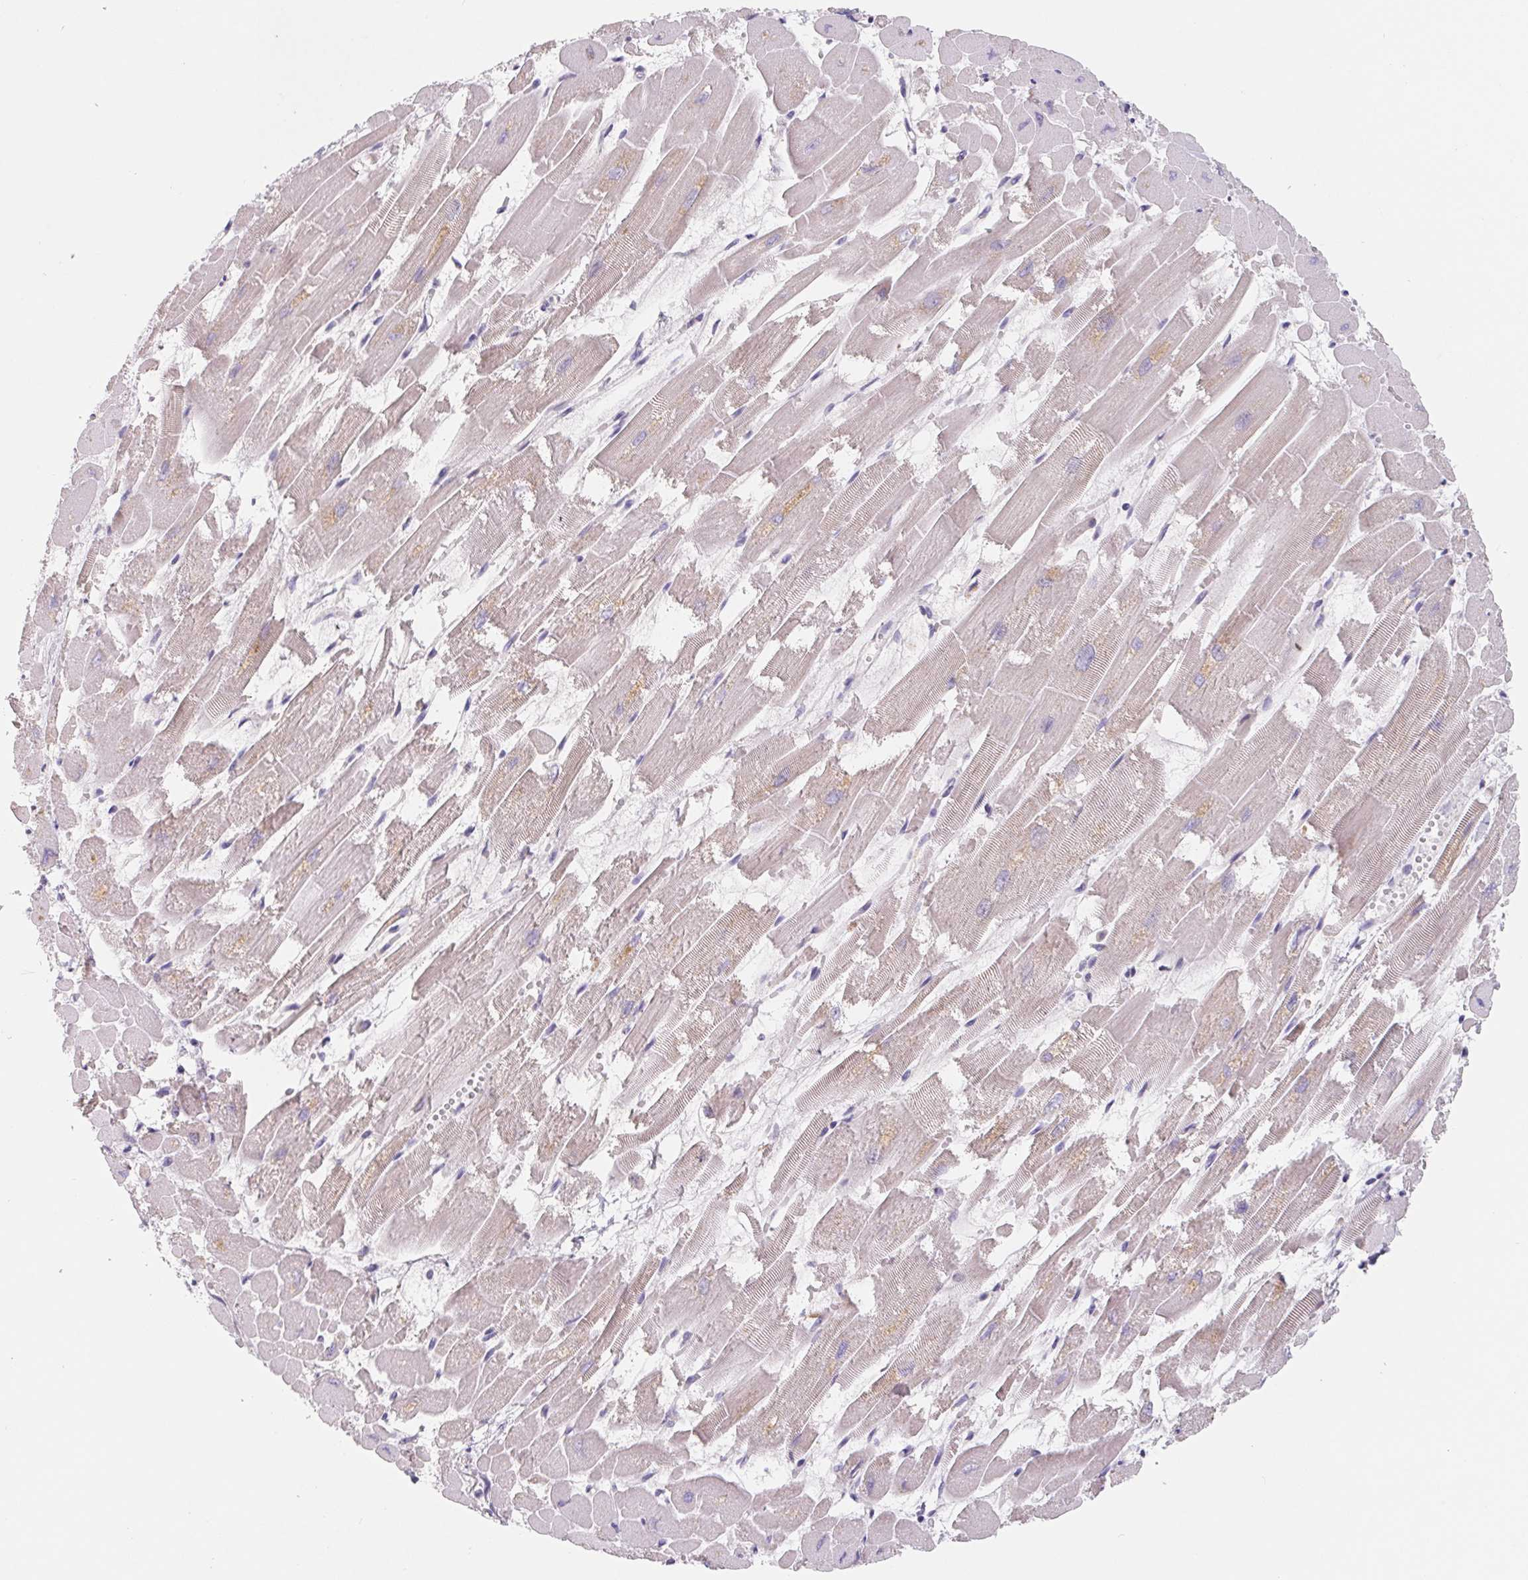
{"staining": {"intensity": "weak", "quantity": "<25%", "location": "cytoplasmic/membranous"}, "tissue": "heart muscle", "cell_type": "Cardiomyocytes", "image_type": "normal", "snomed": [{"axis": "morphology", "description": "Normal tissue, NOS"}, {"axis": "topography", "description": "Heart"}], "caption": "Cardiomyocytes show no significant protein staining in unremarkable heart muscle. (DAB immunohistochemistry (IHC) visualized using brightfield microscopy, high magnification).", "gene": "LPA", "patient": {"sex": "female", "age": 52}}